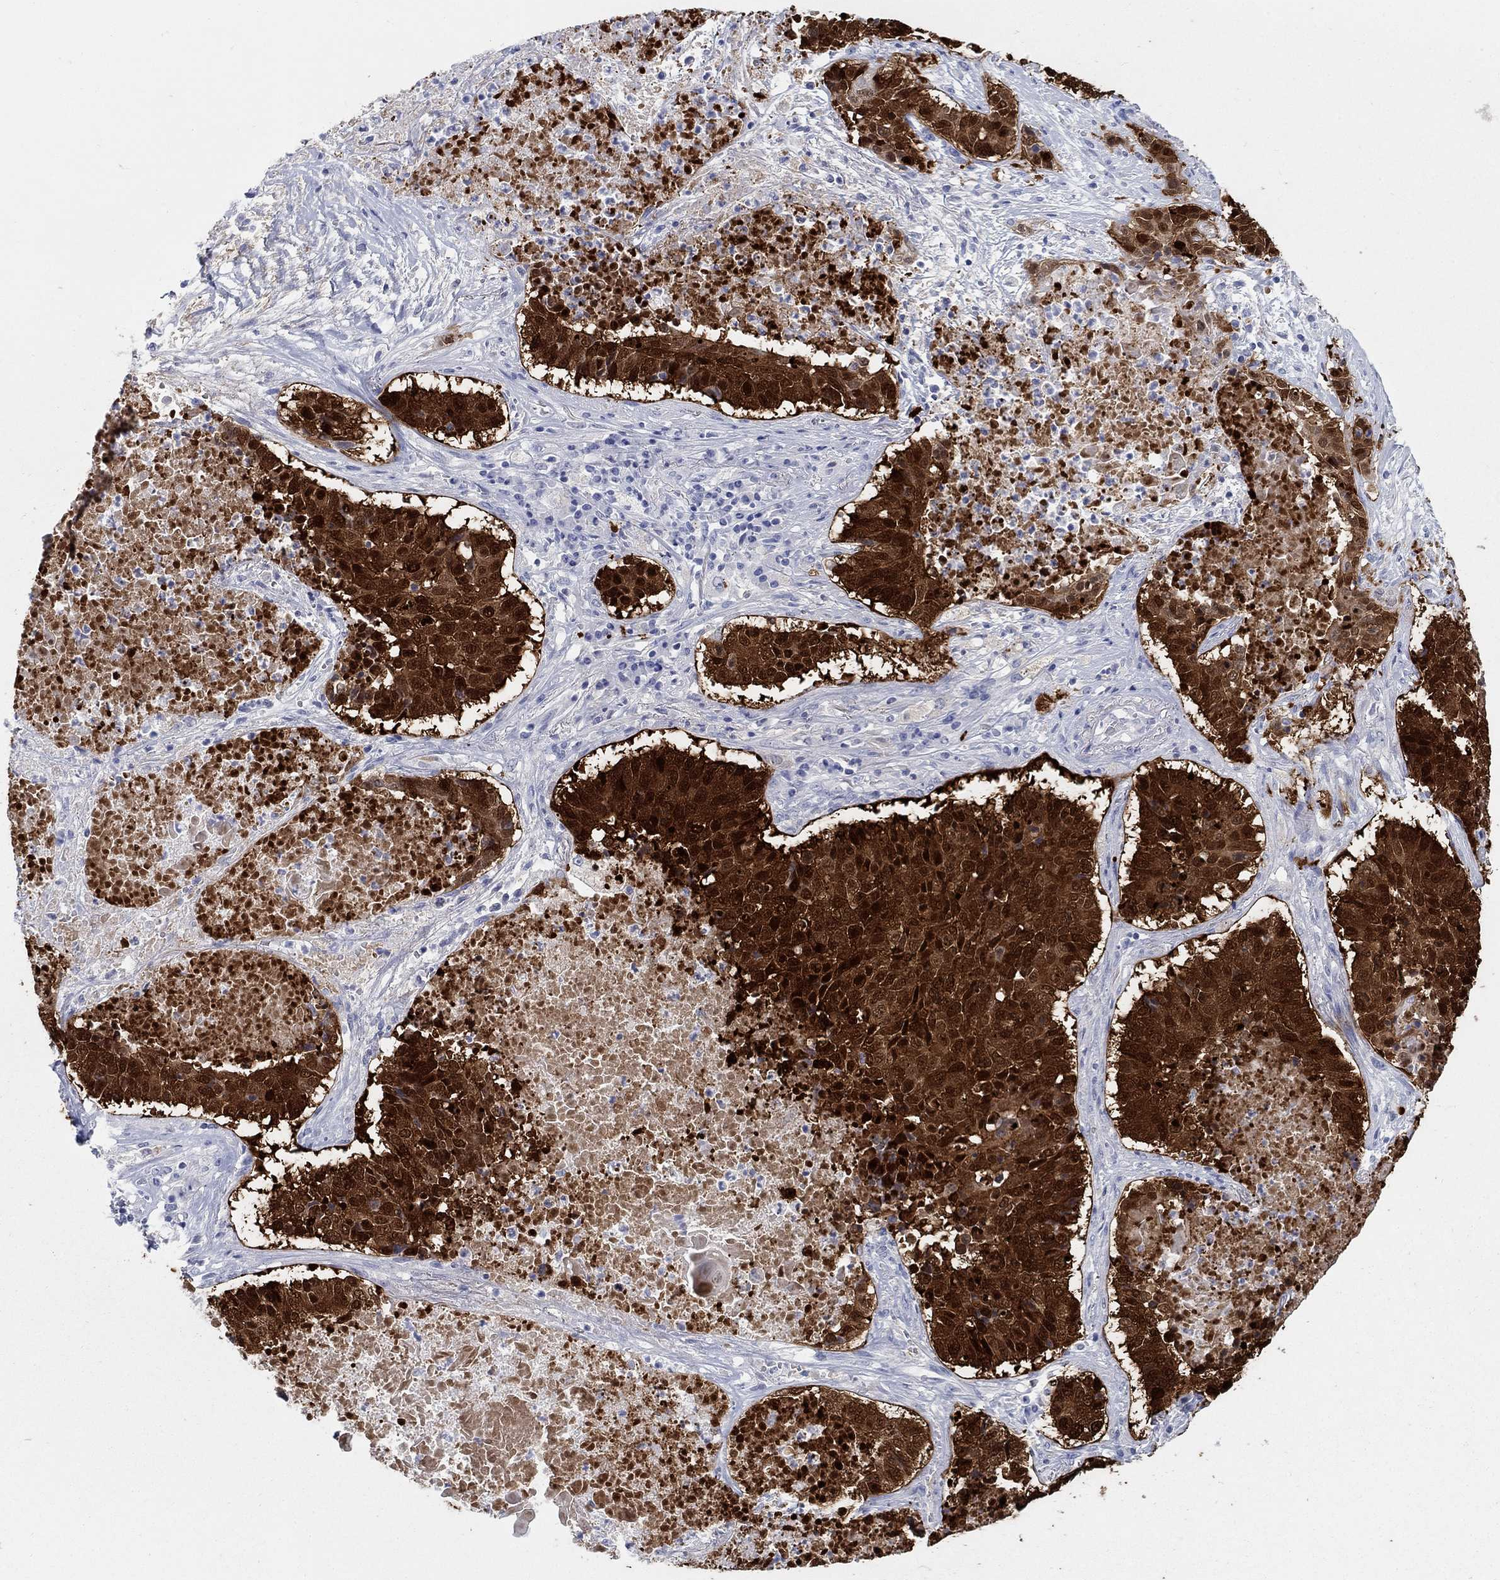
{"staining": {"intensity": "strong", "quantity": ">75%", "location": "cytoplasmic/membranous,nuclear"}, "tissue": "lung cancer", "cell_type": "Tumor cells", "image_type": "cancer", "snomed": [{"axis": "morphology", "description": "Squamous cell carcinoma, NOS"}, {"axis": "topography", "description": "Lung"}], "caption": "Immunohistochemical staining of lung squamous cell carcinoma shows strong cytoplasmic/membranous and nuclear protein staining in approximately >75% of tumor cells.", "gene": "AKR1C2", "patient": {"sex": "male", "age": 64}}